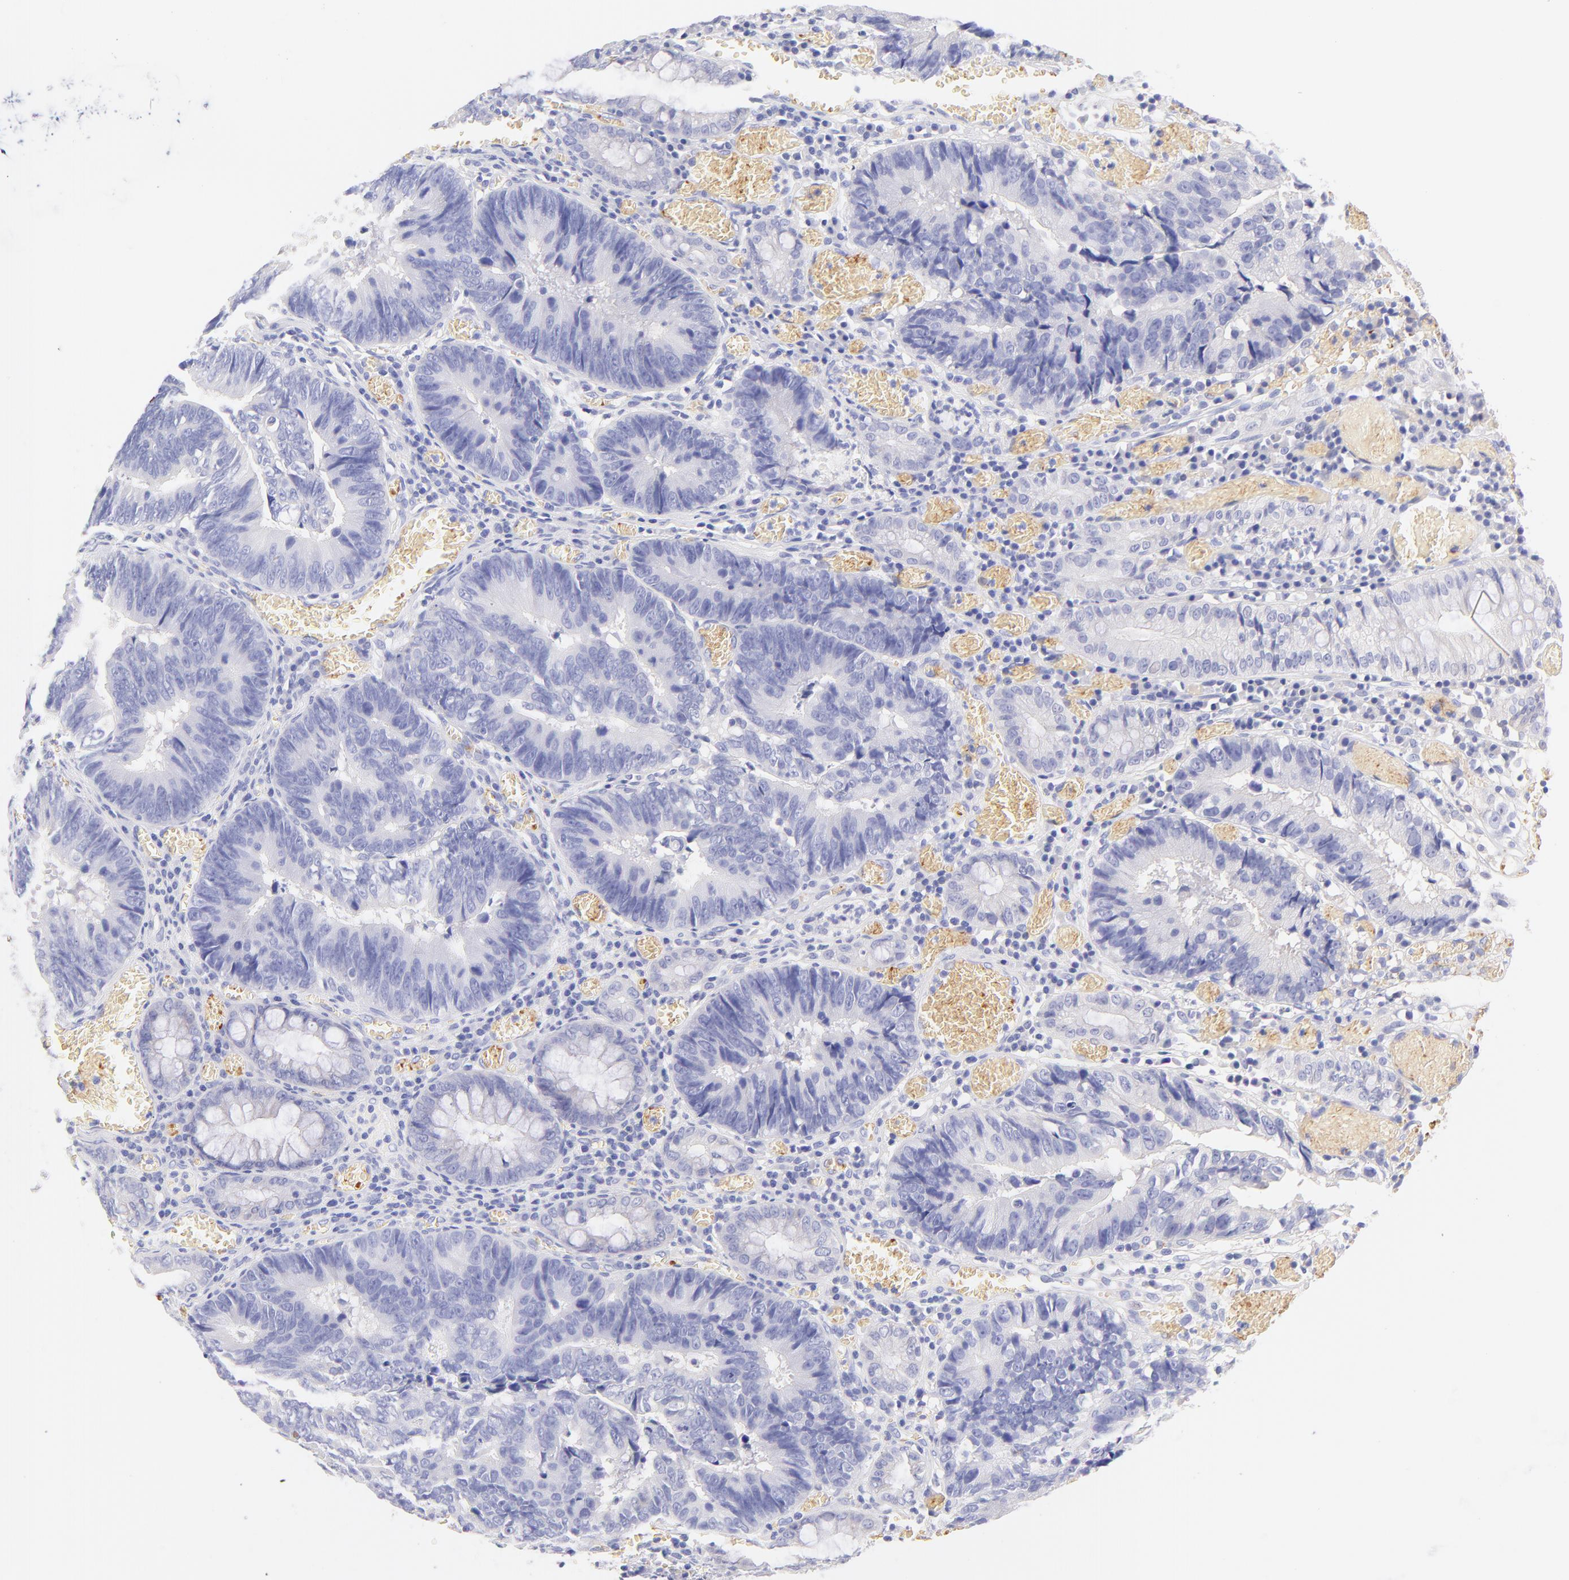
{"staining": {"intensity": "negative", "quantity": "none", "location": "none"}, "tissue": "colorectal cancer", "cell_type": "Tumor cells", "image_type": "cancer", "snomed": [{"axis": "morphology", "description": "Adenocarcinoma, NOS"}, {"axis": "topography", "description": "Rectum"}], "caption": "IHC image of colorectal adenocarcinoma stained for a protein (brown), which shows no staining in tumor cells.", "gene": "FRMPD3", "patient": {"sex": "female", "age": 98}}